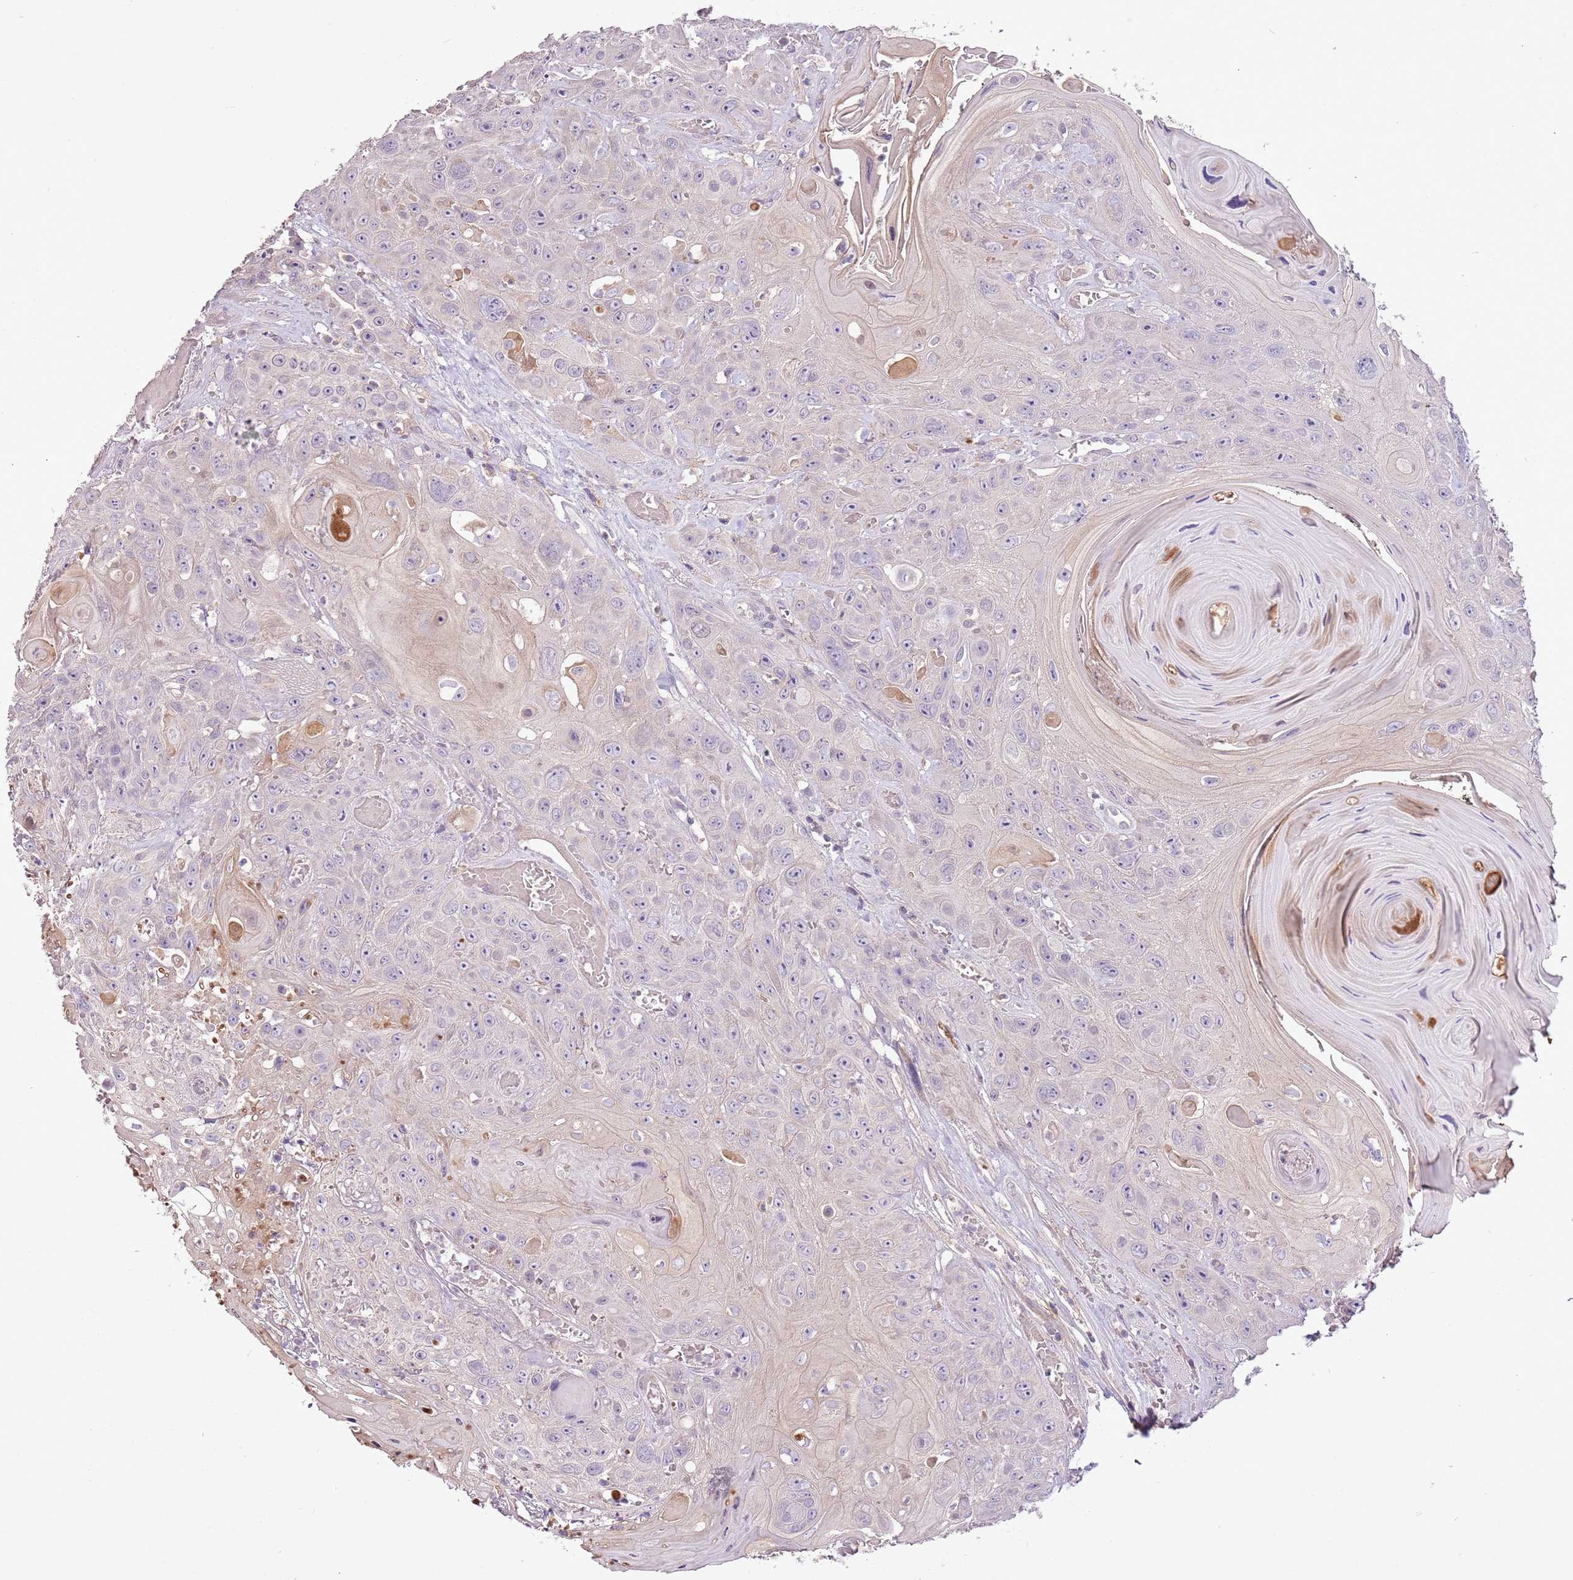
{"staining": {"intensity": "negative", "quantity": "none", "location": "none"}, "tissue": "head and neck cancer", "cell_type": "Tumor cells", "image_type": "cancer", "snomed": [{"axis": "morphology", "description": "Squamous cell carcinoma, NOS"}, {"axis": "topography", "description": "Head-Neck"}], "caption": "Image shows no protein positivity in tumor cells of squamous cell carcinoma (head and neck) tissue.", "gene": "CMKLR1", "patient": {"sex": "female", "age": 59}}